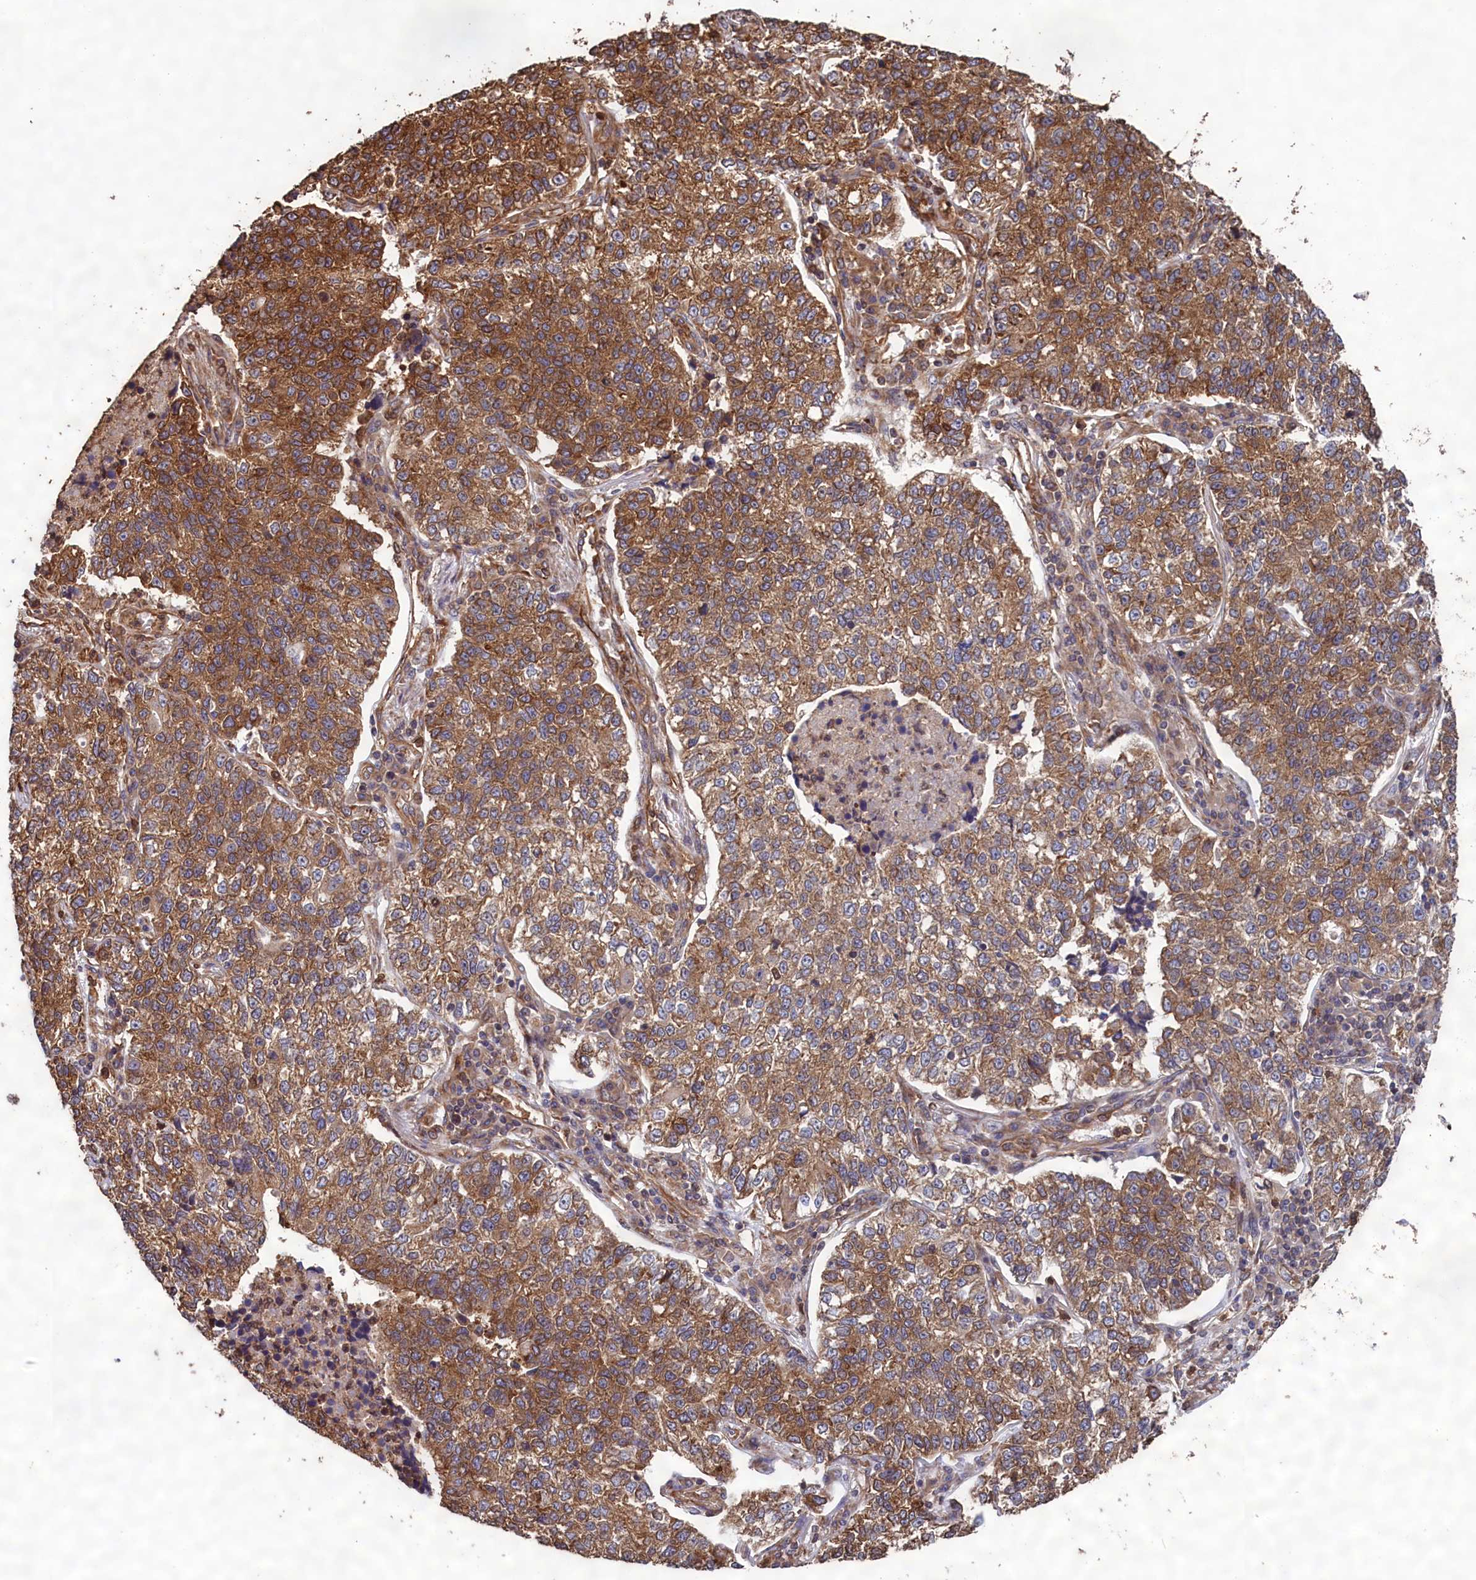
{"staining": {"intensity": "moderate", "quantity": ">75%", "location": "cytoplasmic/membranous"}, "tissue": "lung cancer", "cell_type": "Tumor cells", "image_type": "cancer", "snomed": [{"axis": "morphology", "description": "Adenocarcinoma, NOS"}, {"axis": "topography", "description": "Lung"}], "caption": "Immunohistochemical staining of lung adenocarcinoma shows medium levels of moderate cytoplasmic/membranous protein expression in approximately >75% of tumor cells.", "gene": "CCDC124", "patient": {"sex": "male", "age": 49}}